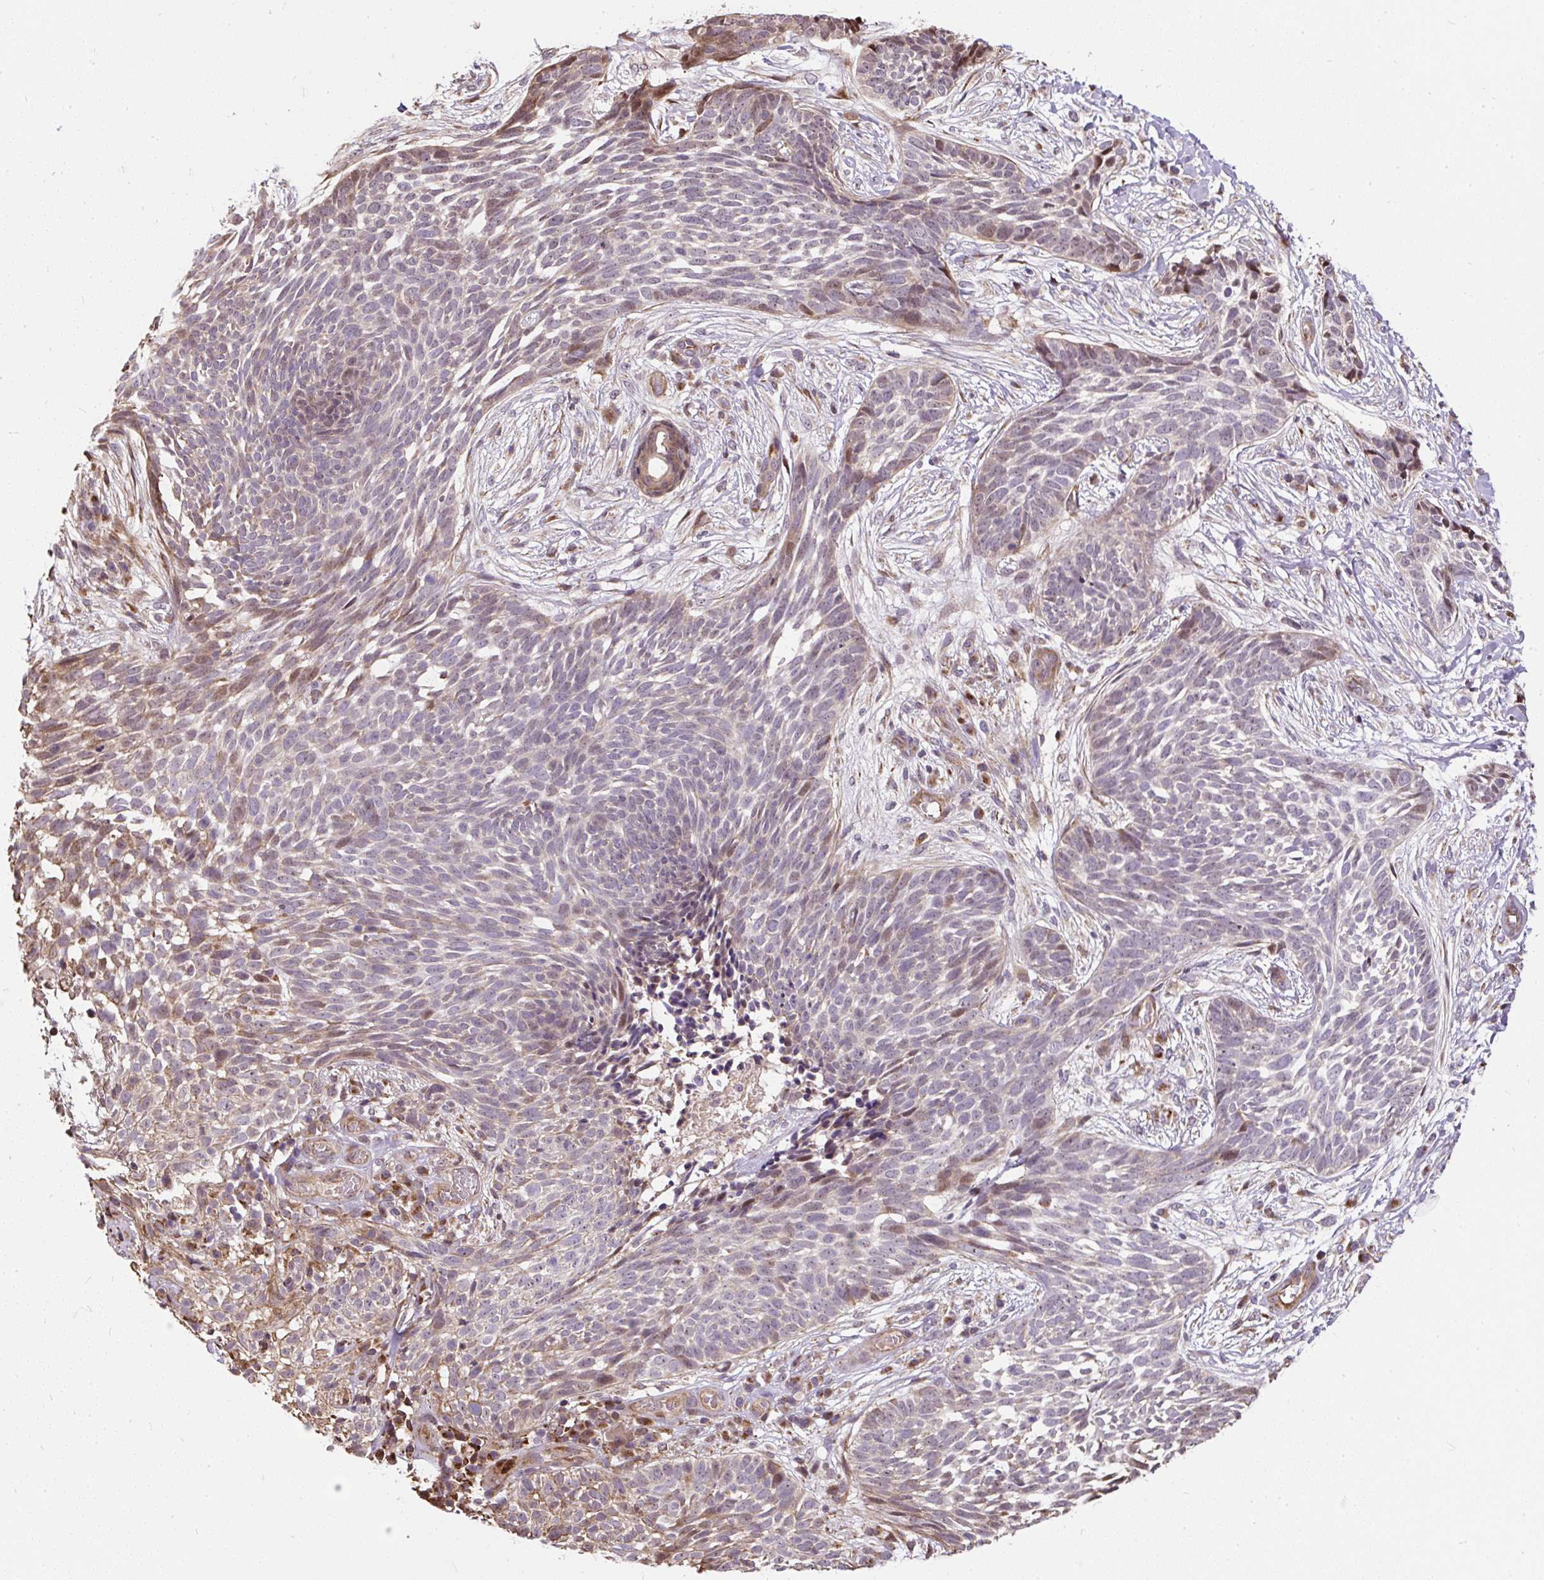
{"staining": {"intensity": "weak", "quantity": "<25%", "location": "cytoplasmic/membranous,nuclear"}, "tissue": "skin cancer", "cell_type": "Tumor cells", "image_type": "cancer", "snomed": [{"axis": "morphology", "description": "Basal cell carcinoma"}, {"axis": "topography", "description": "Skin"}, {"axis": "topography", "description": "Skin, foot"}], "caption": "This is an immunohistochemistry (IHC) image of skin basal cell carcinoma. There is no staining in tumor cells.", "gene": "PUS7L", "patient": {"sex": "female", "age": 86}}